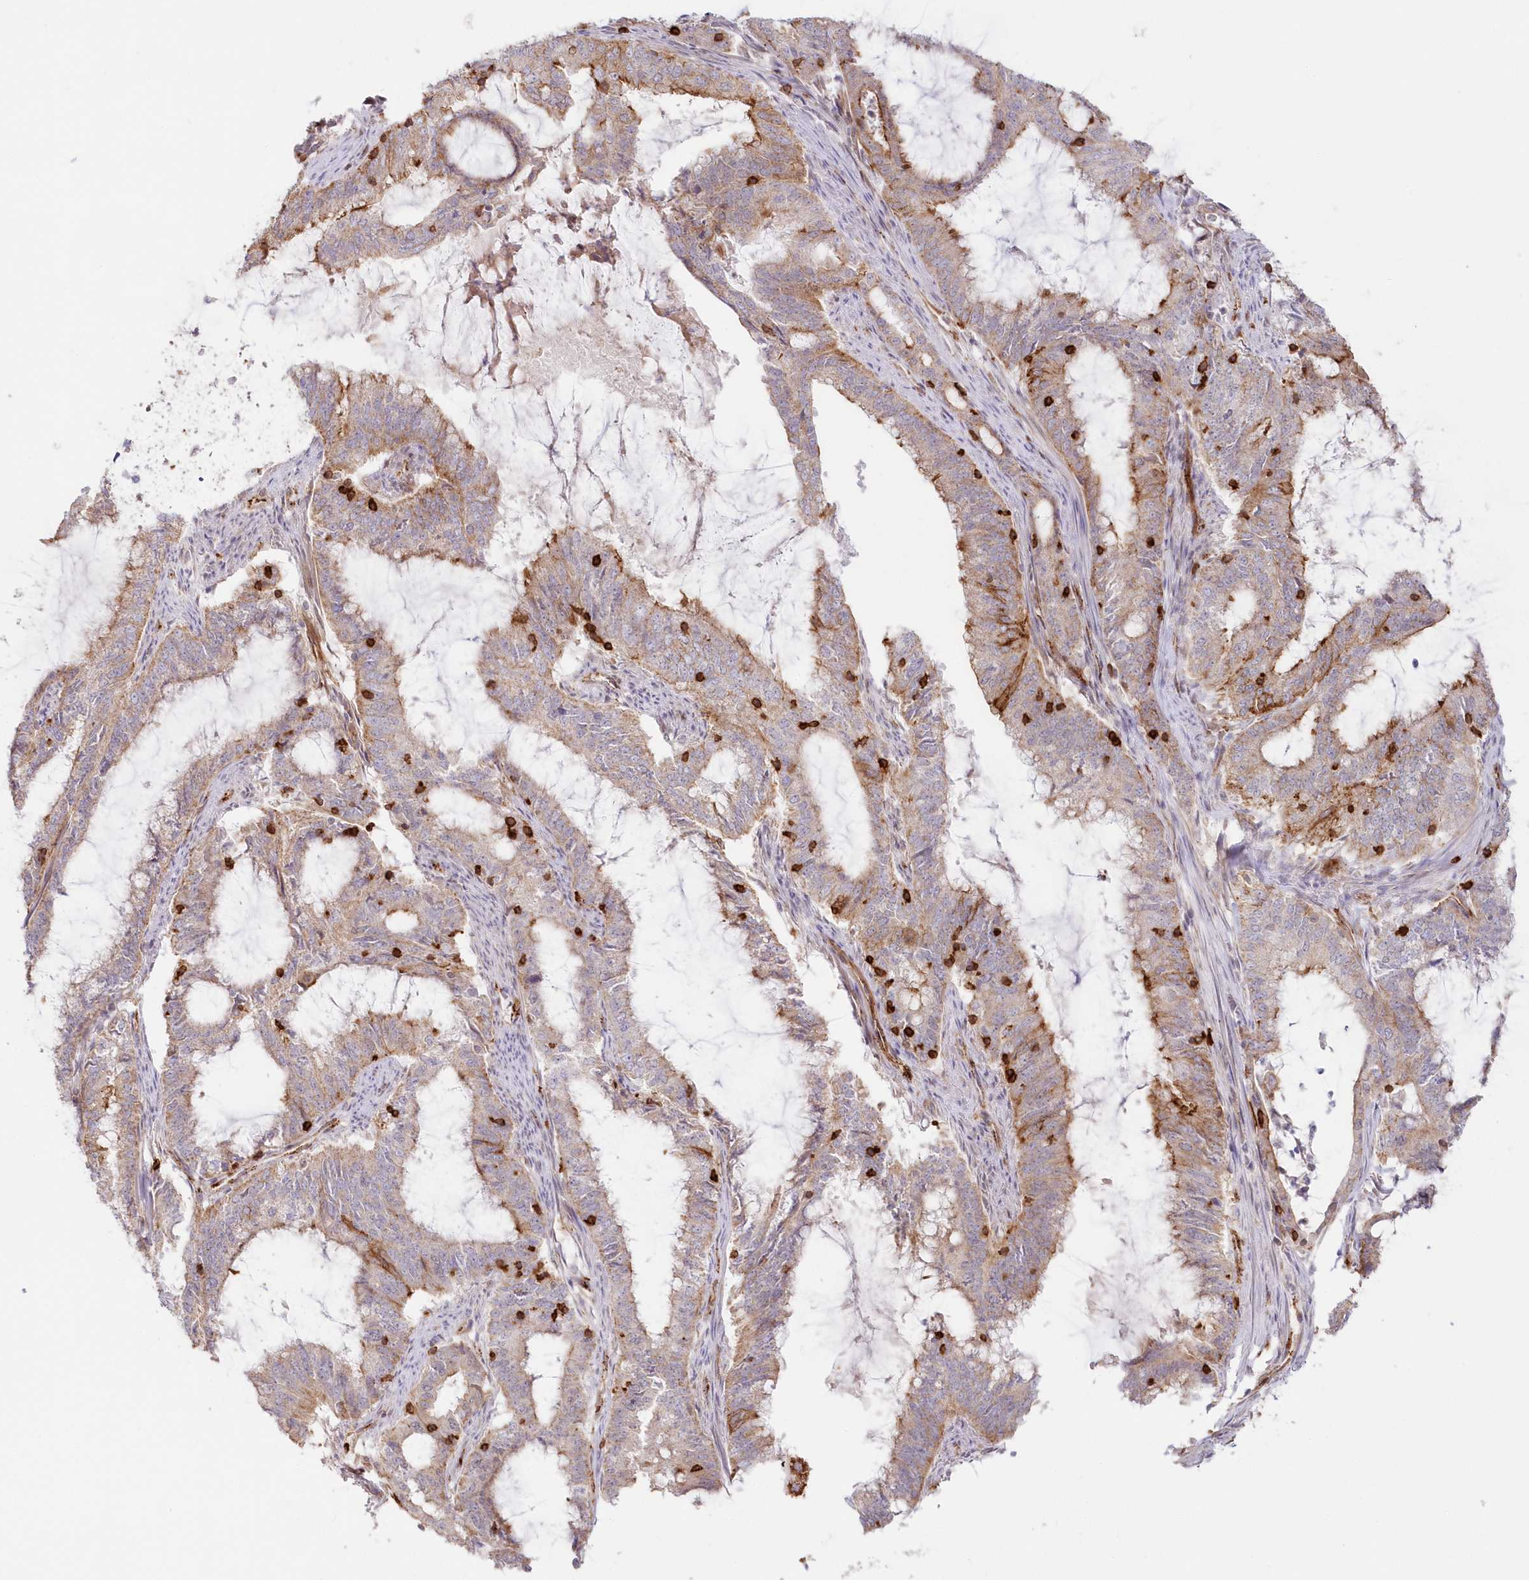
{"staining": {"intensity": "moderate", "quantity": "25%-75%", "location": "cytoplasmic/membranous"}, "tissue": "endometrial cancer", "cell_type": "Tumor cells", "image_type": "cancer", "snomed": [{"axis": "morphology", "description": "Adenocarcinoma, NOS"}, {"axis": "topography", "description": "Endometrium"}], "caption": "Endometrial adenocarcinoma tissue displays moderate cytoplasmic/membranous expression in about 25%-75% of tumor cells", "gene": "AFAP1L2", "patient": {"sex": "female", "age": 51}}